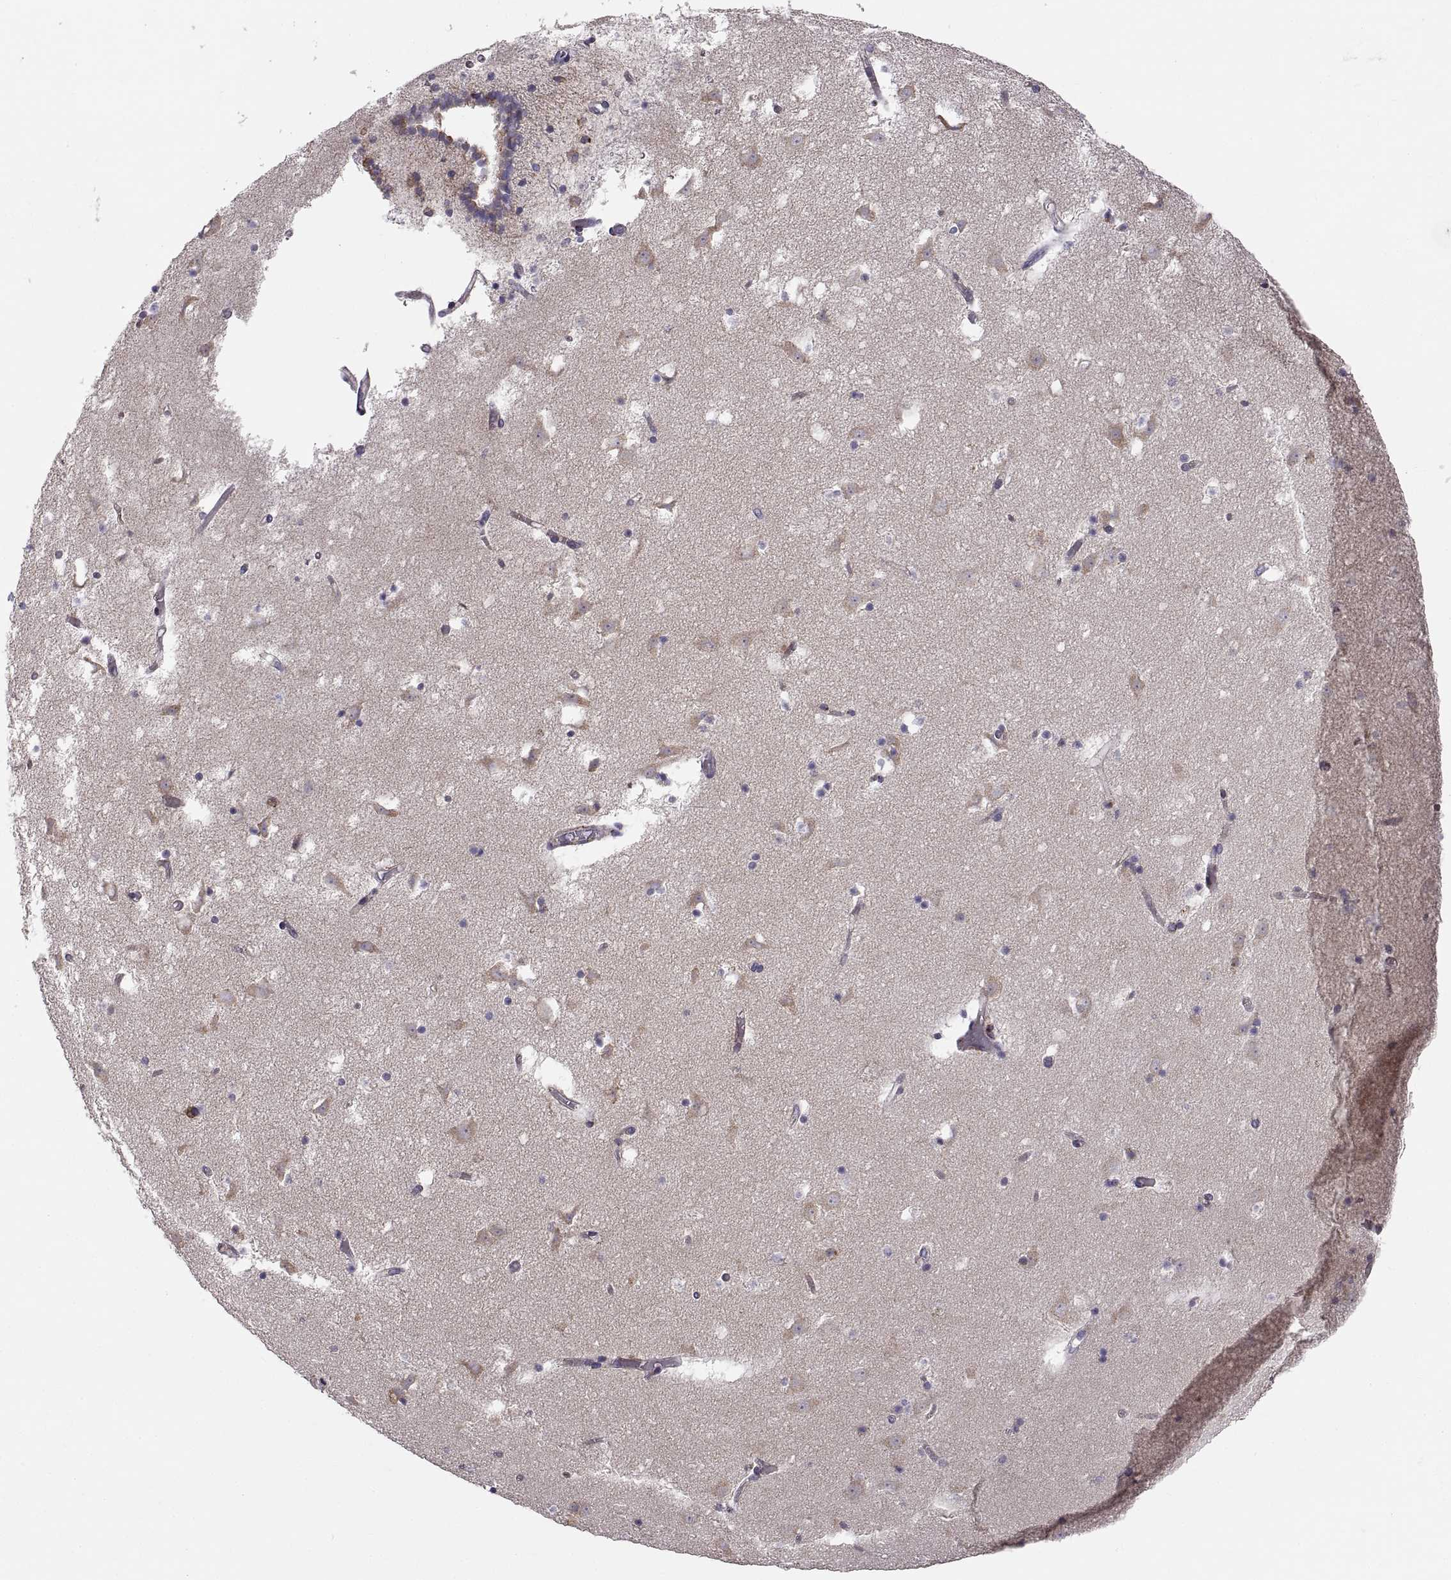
{"staining": {"intensity": "negative", "quantity": "none", "location": "none"}, "tissue": "caudate", "cell_type": "Glial cells", "image_type": "normal", "snomed": [{"axis": "morphology", "description": "Normal tissue, NOS"}, {"axis": "topography", "description": "Lateral ventricle wall"}], "caption": "Glial cells show no significant expression in normal caudate.", "gene": "PLEKHB2", "patient": {"sex": "female", "age": 42}}